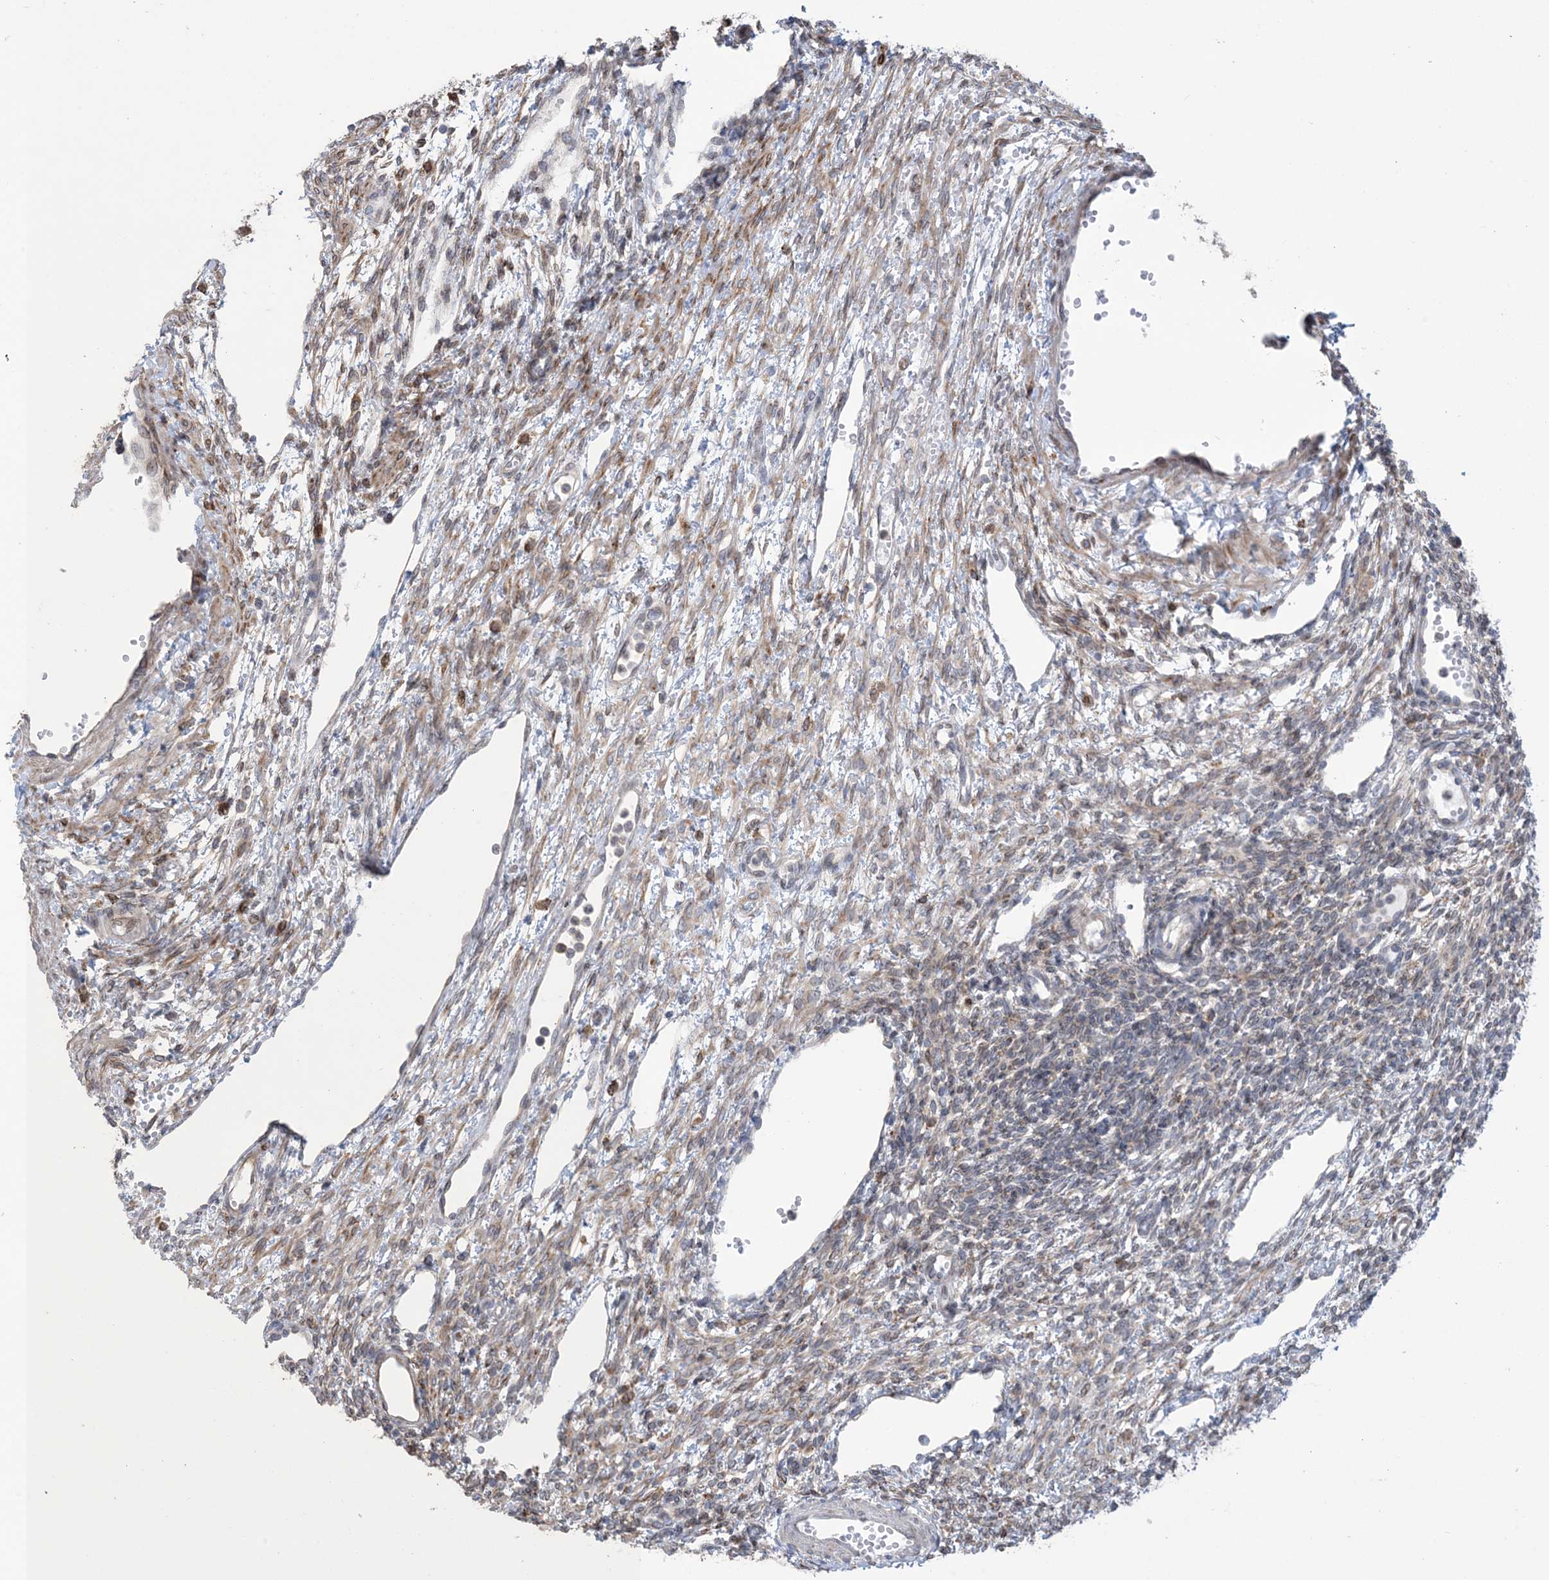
{"staining": {"intensity": "weak", "quantity": "<25%", "location": "cytoplasmic/membranous"}, "tissue": "ovary", "cell_type": "Ovarian stroma cells", "image_type": "normal", "snomed": [{"axis": "morphology", "description": "Normal tissue, NOS"}, {"axis": "morphology", "description": "Cyst, NOS"}, {"axis": "topography", "description": "Ovary"}], "caption": "IHC histopathology image of unremarkable ovary: ovary stained with DAB (3,3'-diaminobenzidine) exhibits no significant protein positivity in ovarian stroma cells. (Brightfield microscopy of DAB immunohistochemistry at high magnification).", "gene": "SHANK1", "patient": {"sex": "female", "age": 33}}